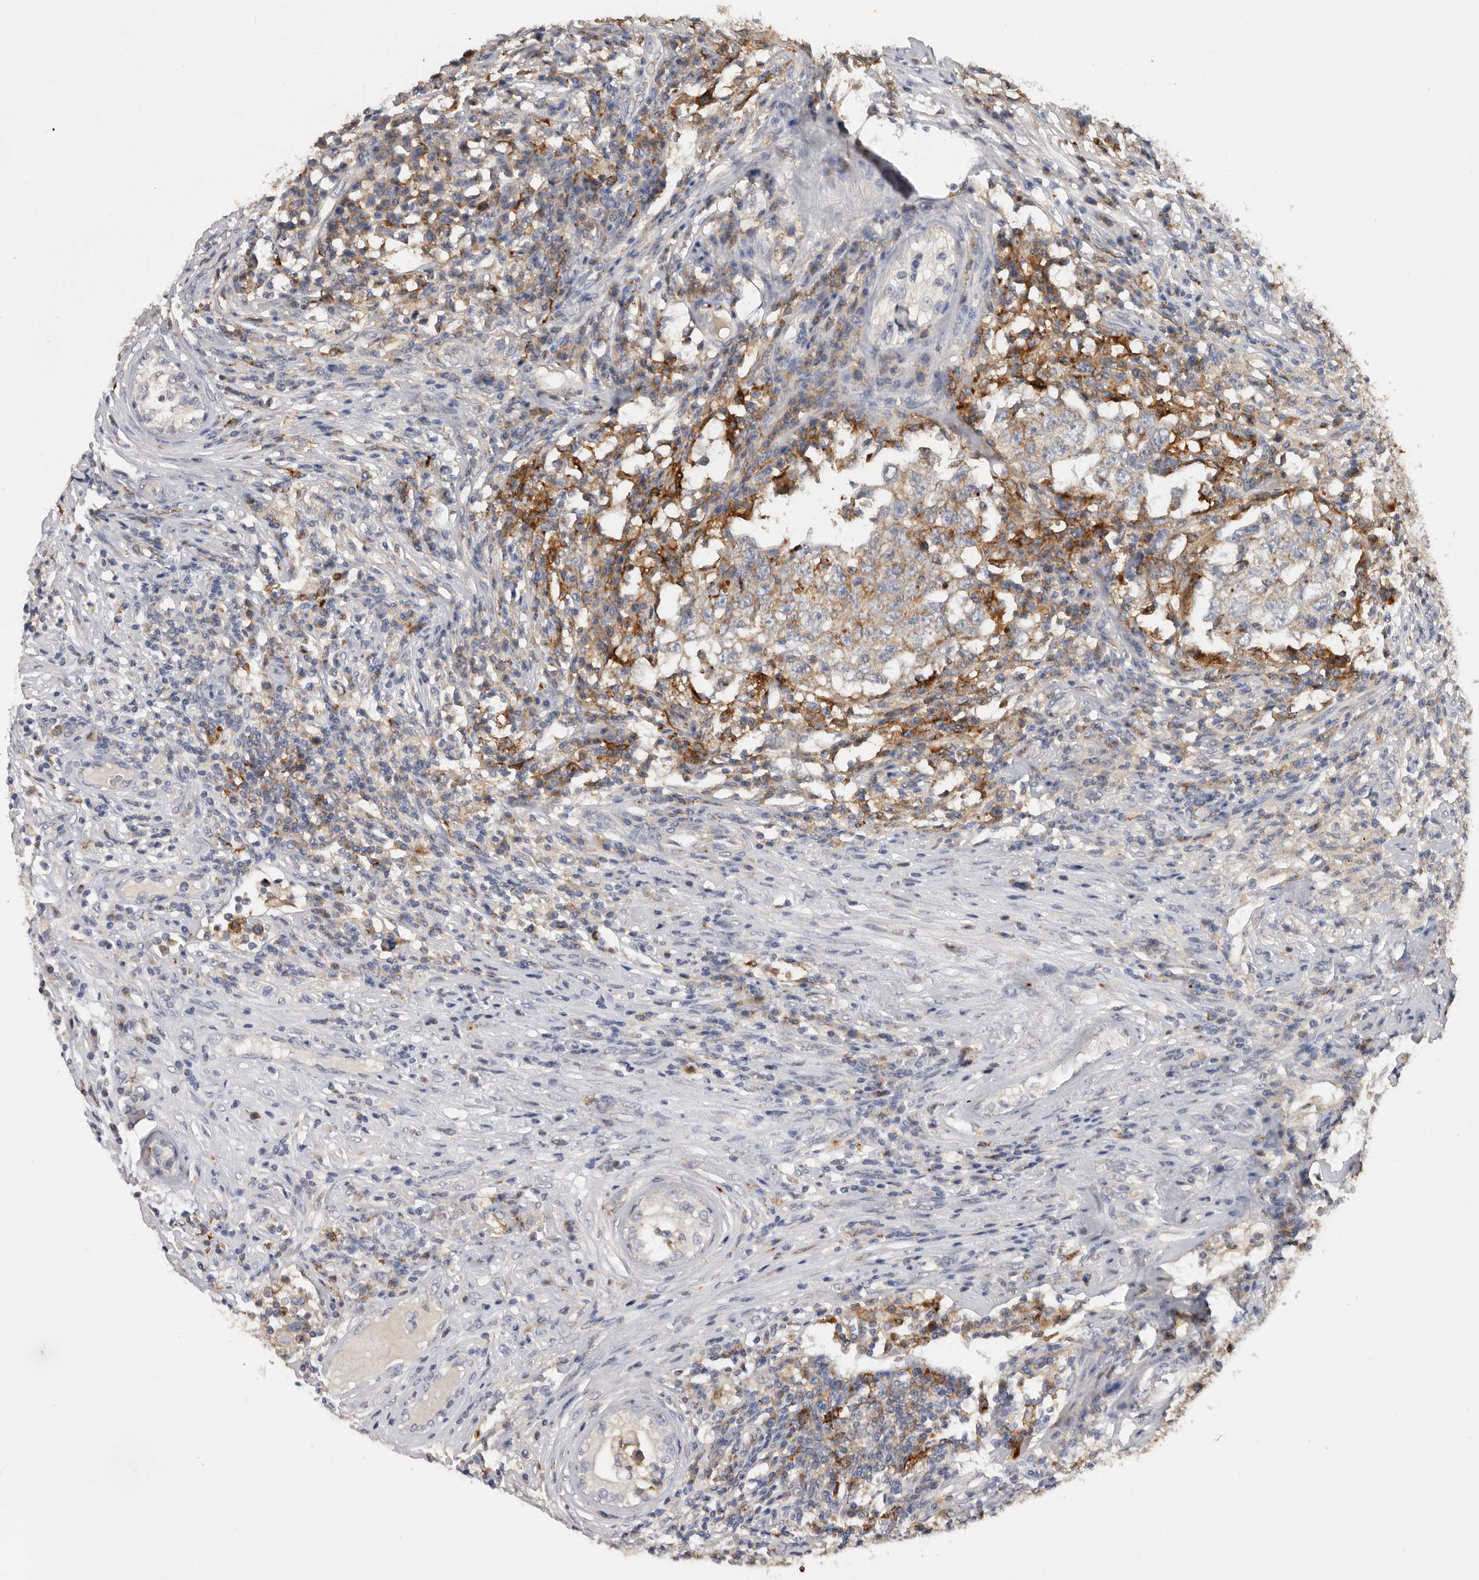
{"staining": {"intensity": "moderate", "quantity": "<25%", "location": "cytoplasmic/membranous"}, "tissue": "testis cancer", "cell_type": "Tumor cells", "image_type": "cancer", "snomed": [{"axis": "morphology", "description": "Carcinoma, Embryonal, NOS"}, {"axis": "topography", "description": "Testis"}], "caption": "Immunohistochemistry (IHC) of human testis embryonal carcinoma shows low levels of moderate cytoplasmic/membranous staining in approximately <25% of tumor cells. (DAB IHC with brightfield microscopy, high magnification).", "gene": "TFRC", "patient": {"sex": "male", "age": 26}}